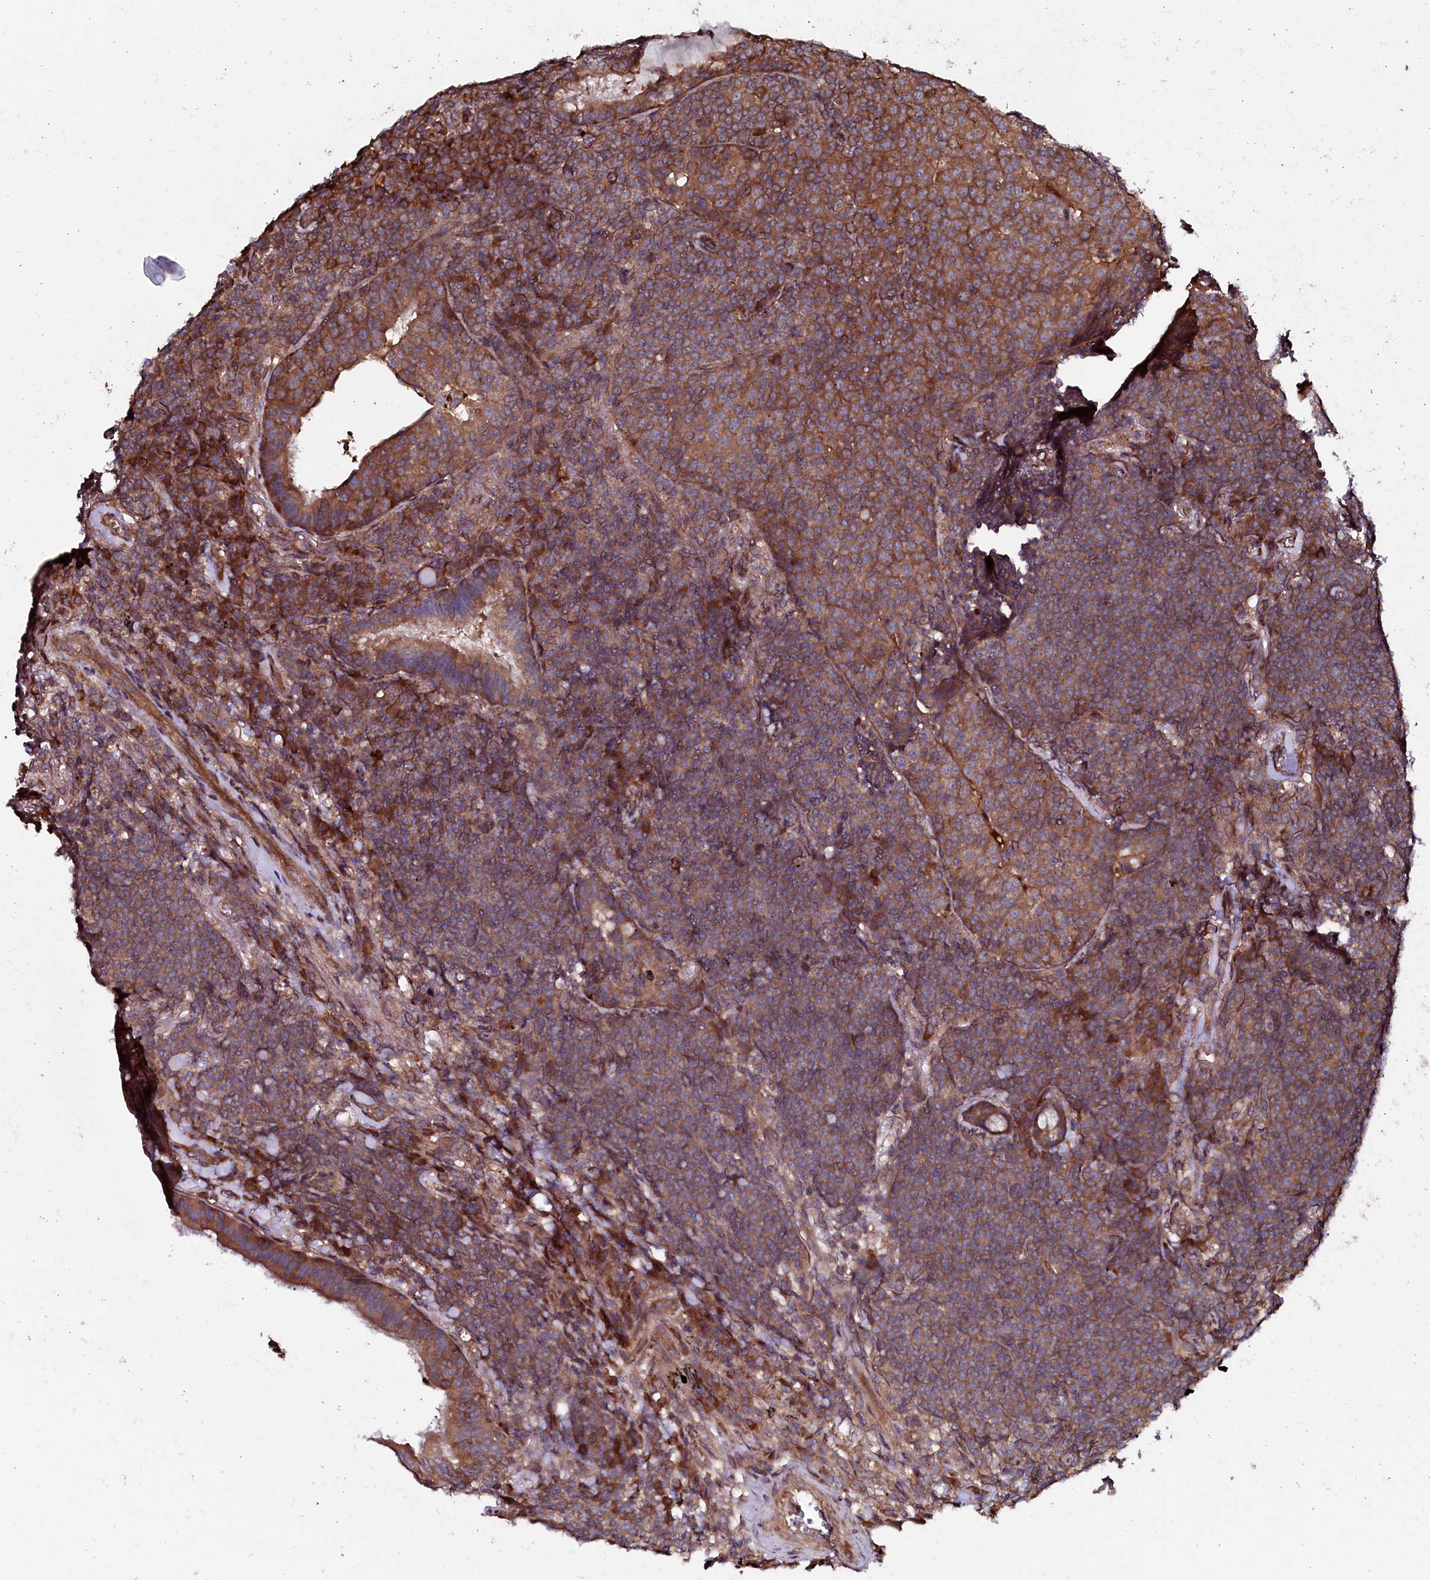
{"staining": {"intensity": "moderate", "quantity": ">75%", "location": "cytoplasmic/membranous"}, "tissue": "lymphoma", "cell_type": "Tumor cells", "image_type": "cancer", "snomed": [{"axis": "morphology", "description": "Malignant lymphoma, non-Hodgkin's type, Low grade"}, {"axis": "topography", "description": "Lung"}], "caption": "Brown immunohistochemical staining in human malignant lymphoma, non-Hodgkin's type (low-grade) exhibits moderate cytoplasmic/membranous staining in about >75% of tumor cells. (Brightfield microscopy of DAB IHC at high magnification).", "gene": "USPL1", "patient": {"sex": "female", "age": 71}}